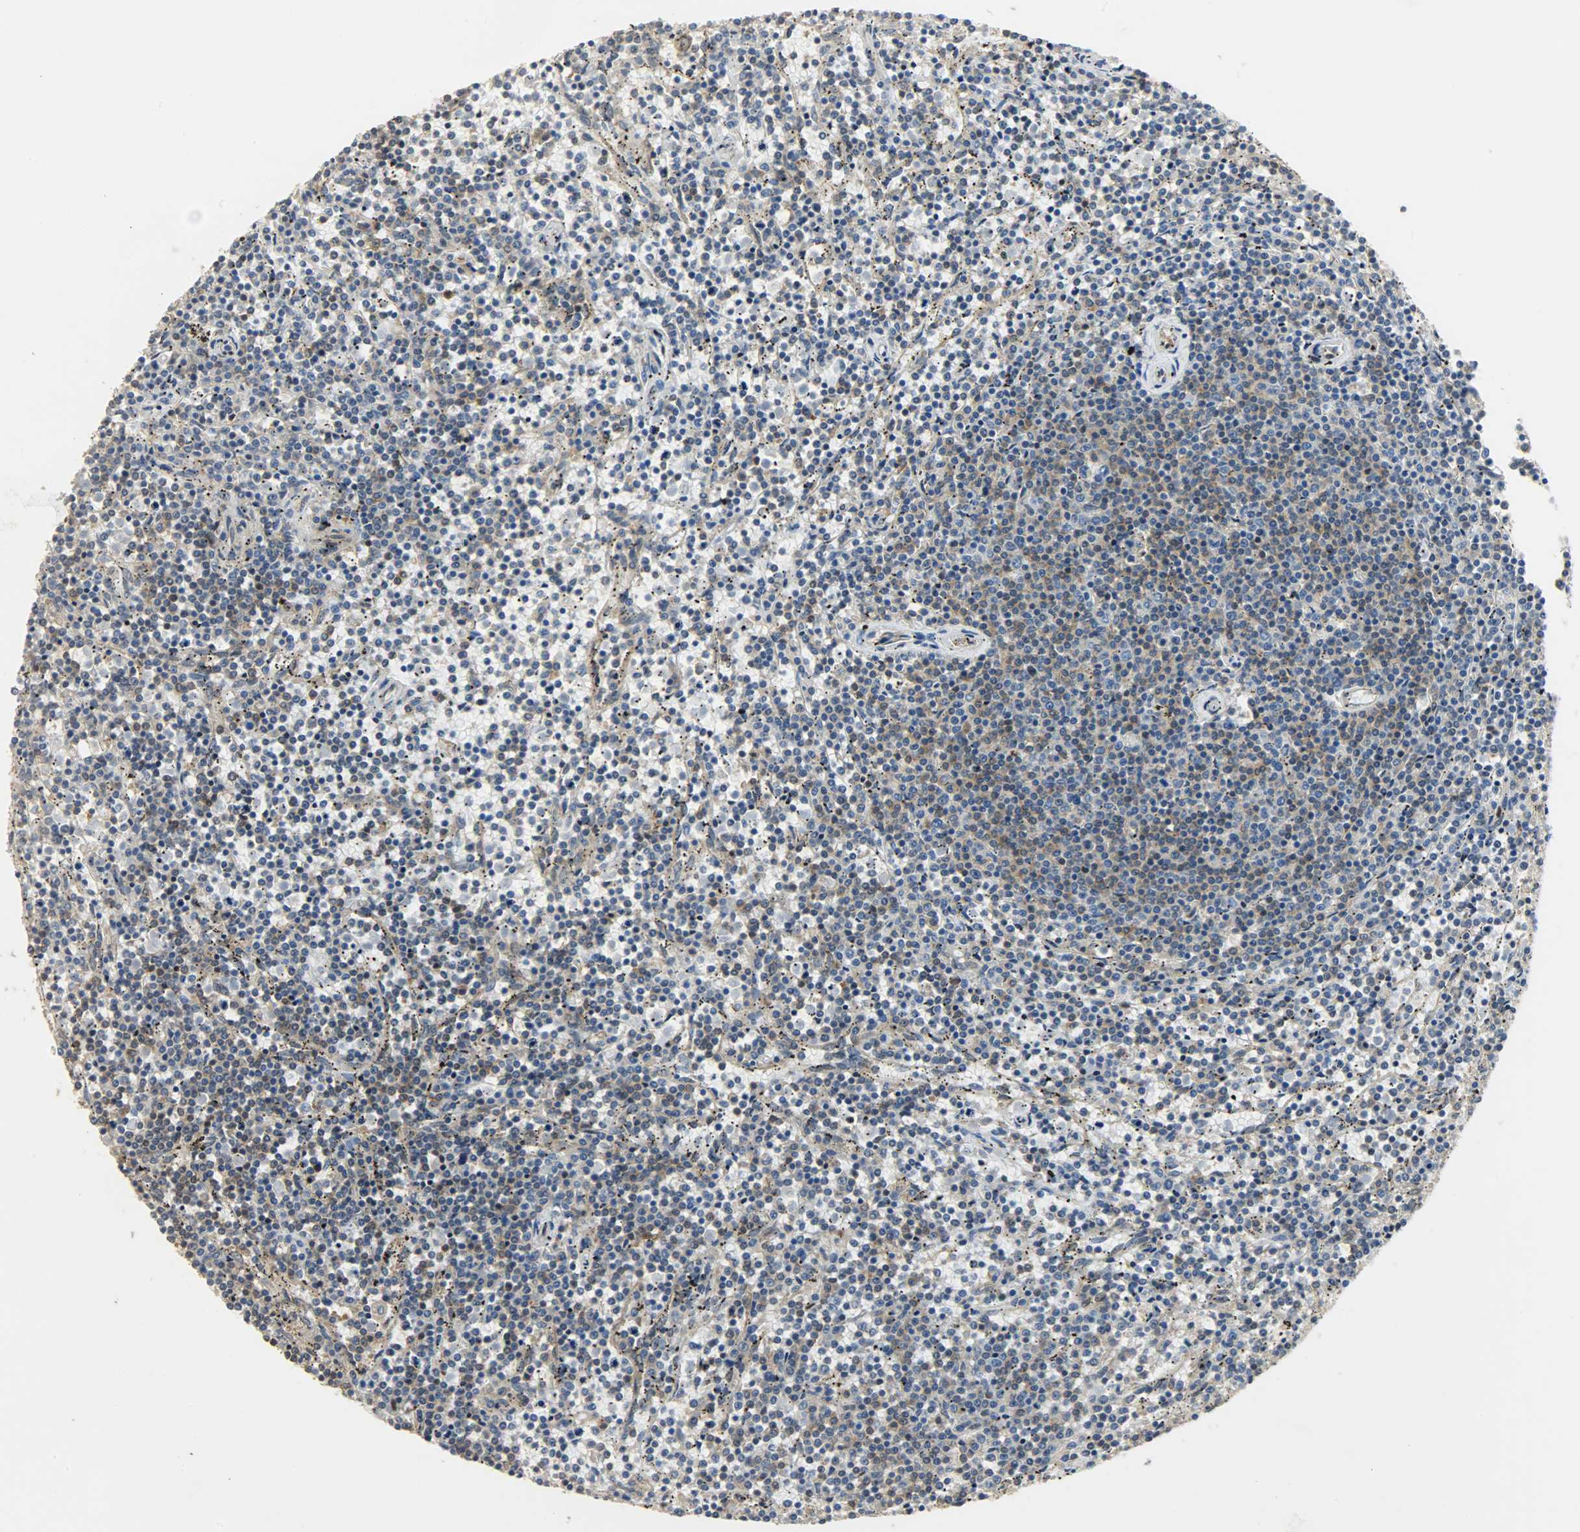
{"staining": {"intensity": "negative", "quantity": "none", "location": "none"}, "tissue": "lymphoma", "cell_type": "Tumor cells", "image_type": "cancer", "snomed": [{"axis": "morphology", "description": "Malignant lymphoma, non-Hodgkin's type, Low grade"}, {"axis": "topography", "description": "Spleen"}], "caption": "Histopathology image shows no significant protein expression in tumor cells of malignant lymphoma, non-Hodgkin's type (low-grade).", "gene": "NPEPL1", "patient": {"sex": "female", "age": 50}}